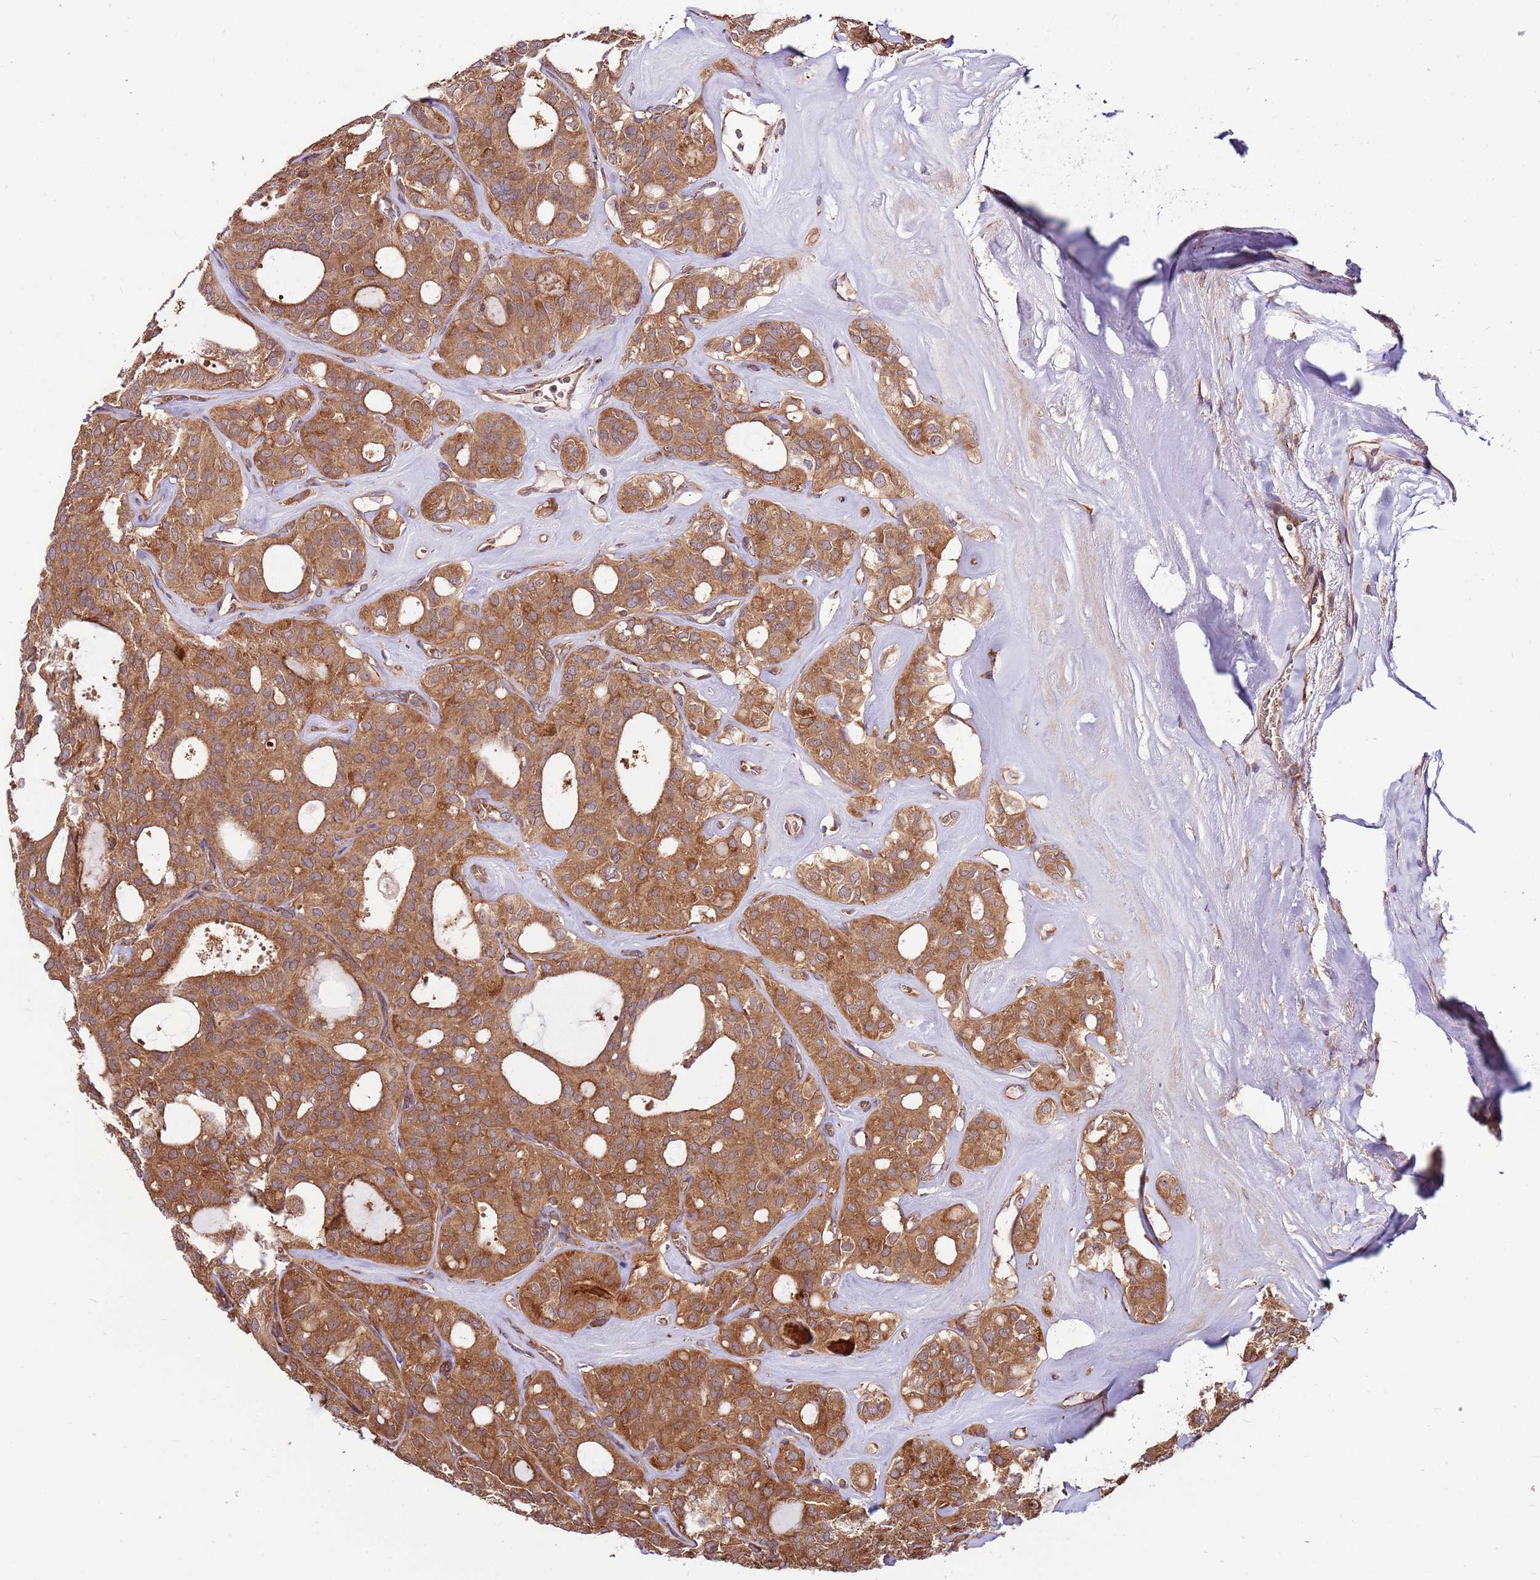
{"staining": {"intensity": "strong", "quantity": ">75%", "location": "cytoplasmic/membranous"}, "tissue": "thyroid cancer", "cell_type": "Tumor cells", "image_type": "cancer", "snomed": [{"axis": "morphology", "description": "Follicular adenoma carcinoma, NOS"}, {"axis": "topography", "description": "Thyroid gland"}], "caption": "The immunohistochemical stain highlights strong cytoplasmic/membranous expression in tumor cells of thyroid cancer tissue.", "gene": "SLC44A5", "patient": {"sex": "male", "age": 75}}